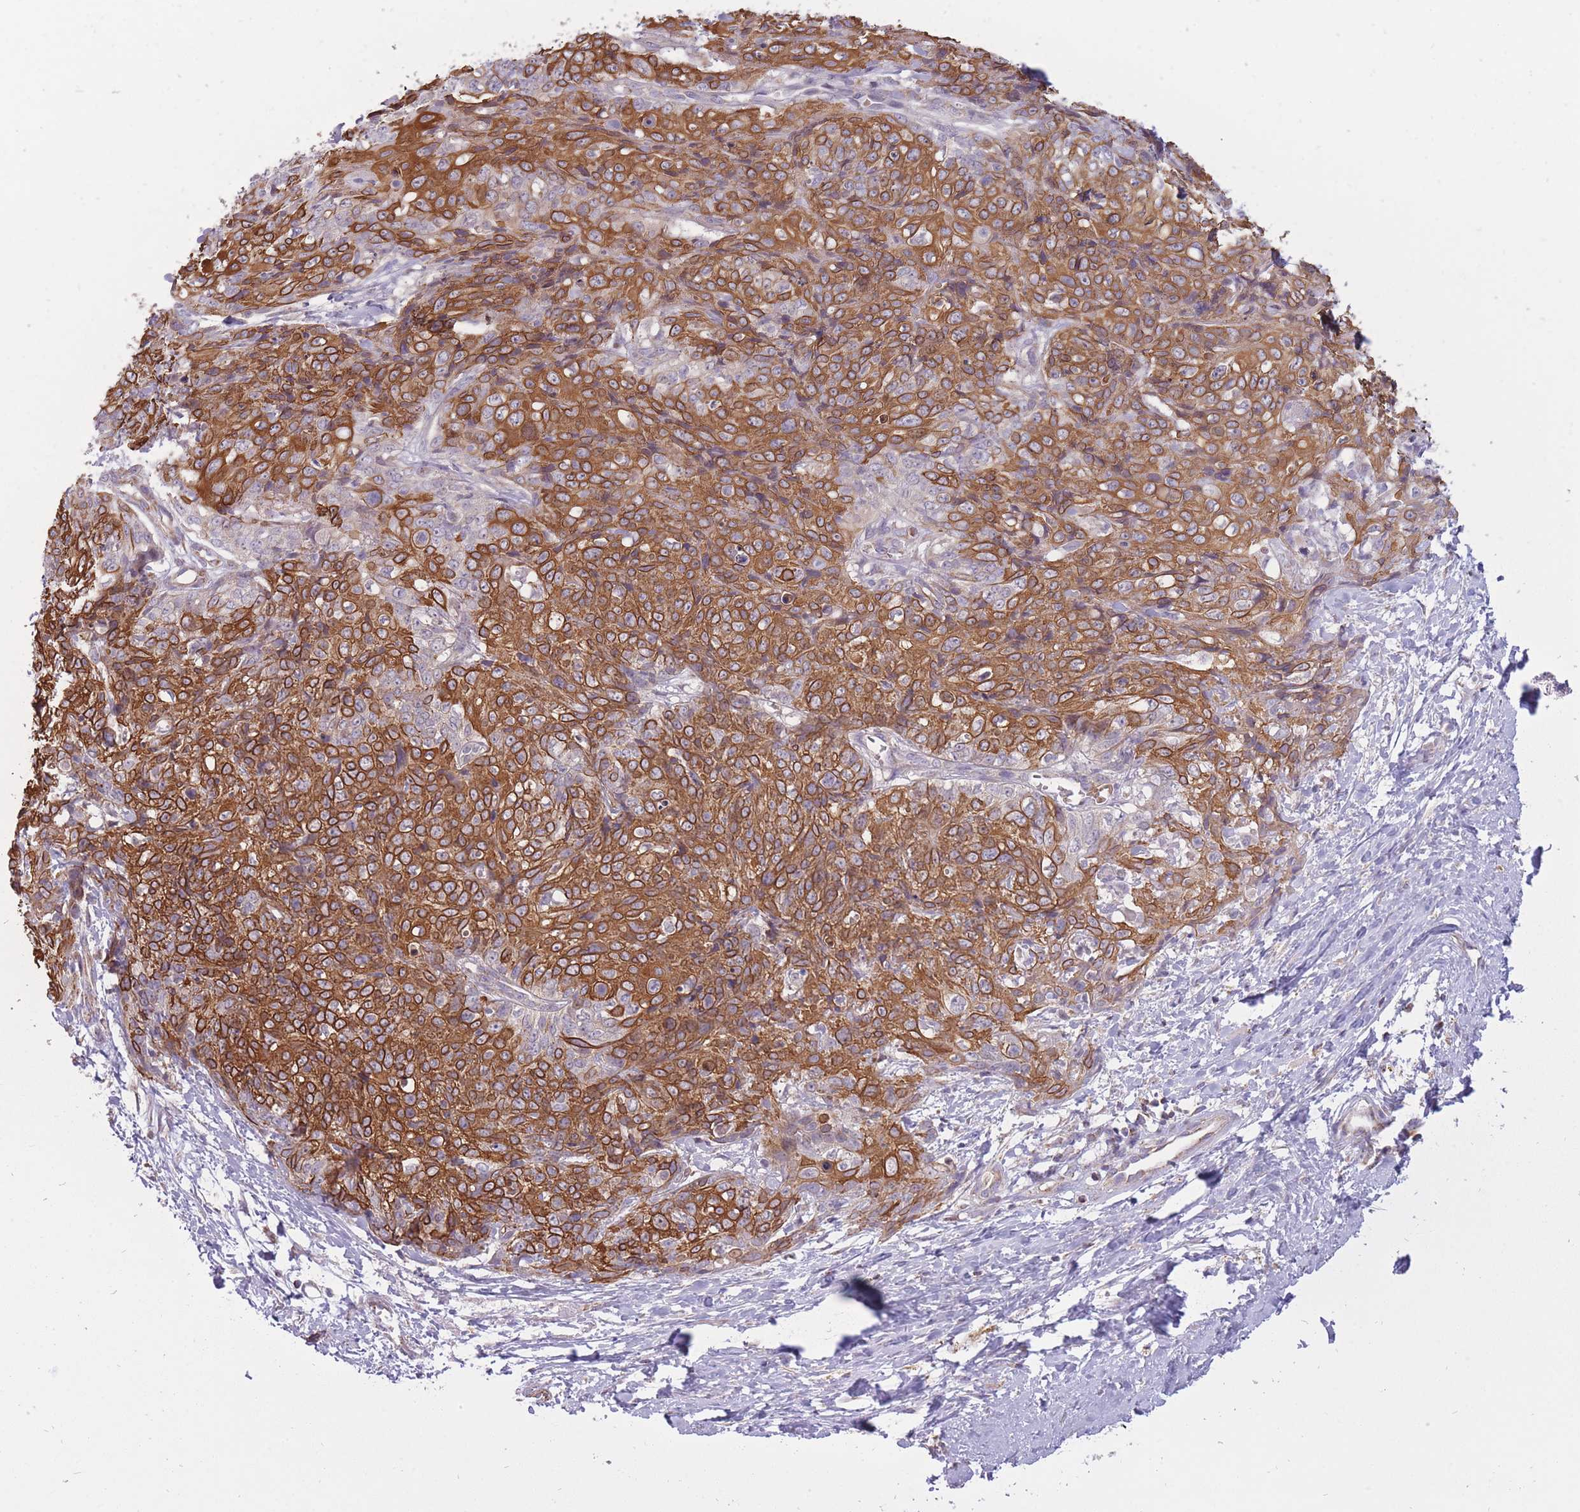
{"staining": {"intensity": "strong", "quantity": ">75%", "location": "cytoplasmic/membranous"}, "tissue": "skin cancer", "cell_type": "Tumor cells", "image_type": "cancer", "snomed": [{"axis": "morphology", "description": "Squamous cell carcinoma, NOS"}, {"axis": "topography", "description": "Skin"}, {"axis": "topography", "description": "Vulva"}], "caption": "Skin cancer stained with IHC shows strong cytoplasmic/membranous expression in about >75% of tumor cells.", "gene": "LIN7C", "patient": {"sex": "female", "age": 85}}